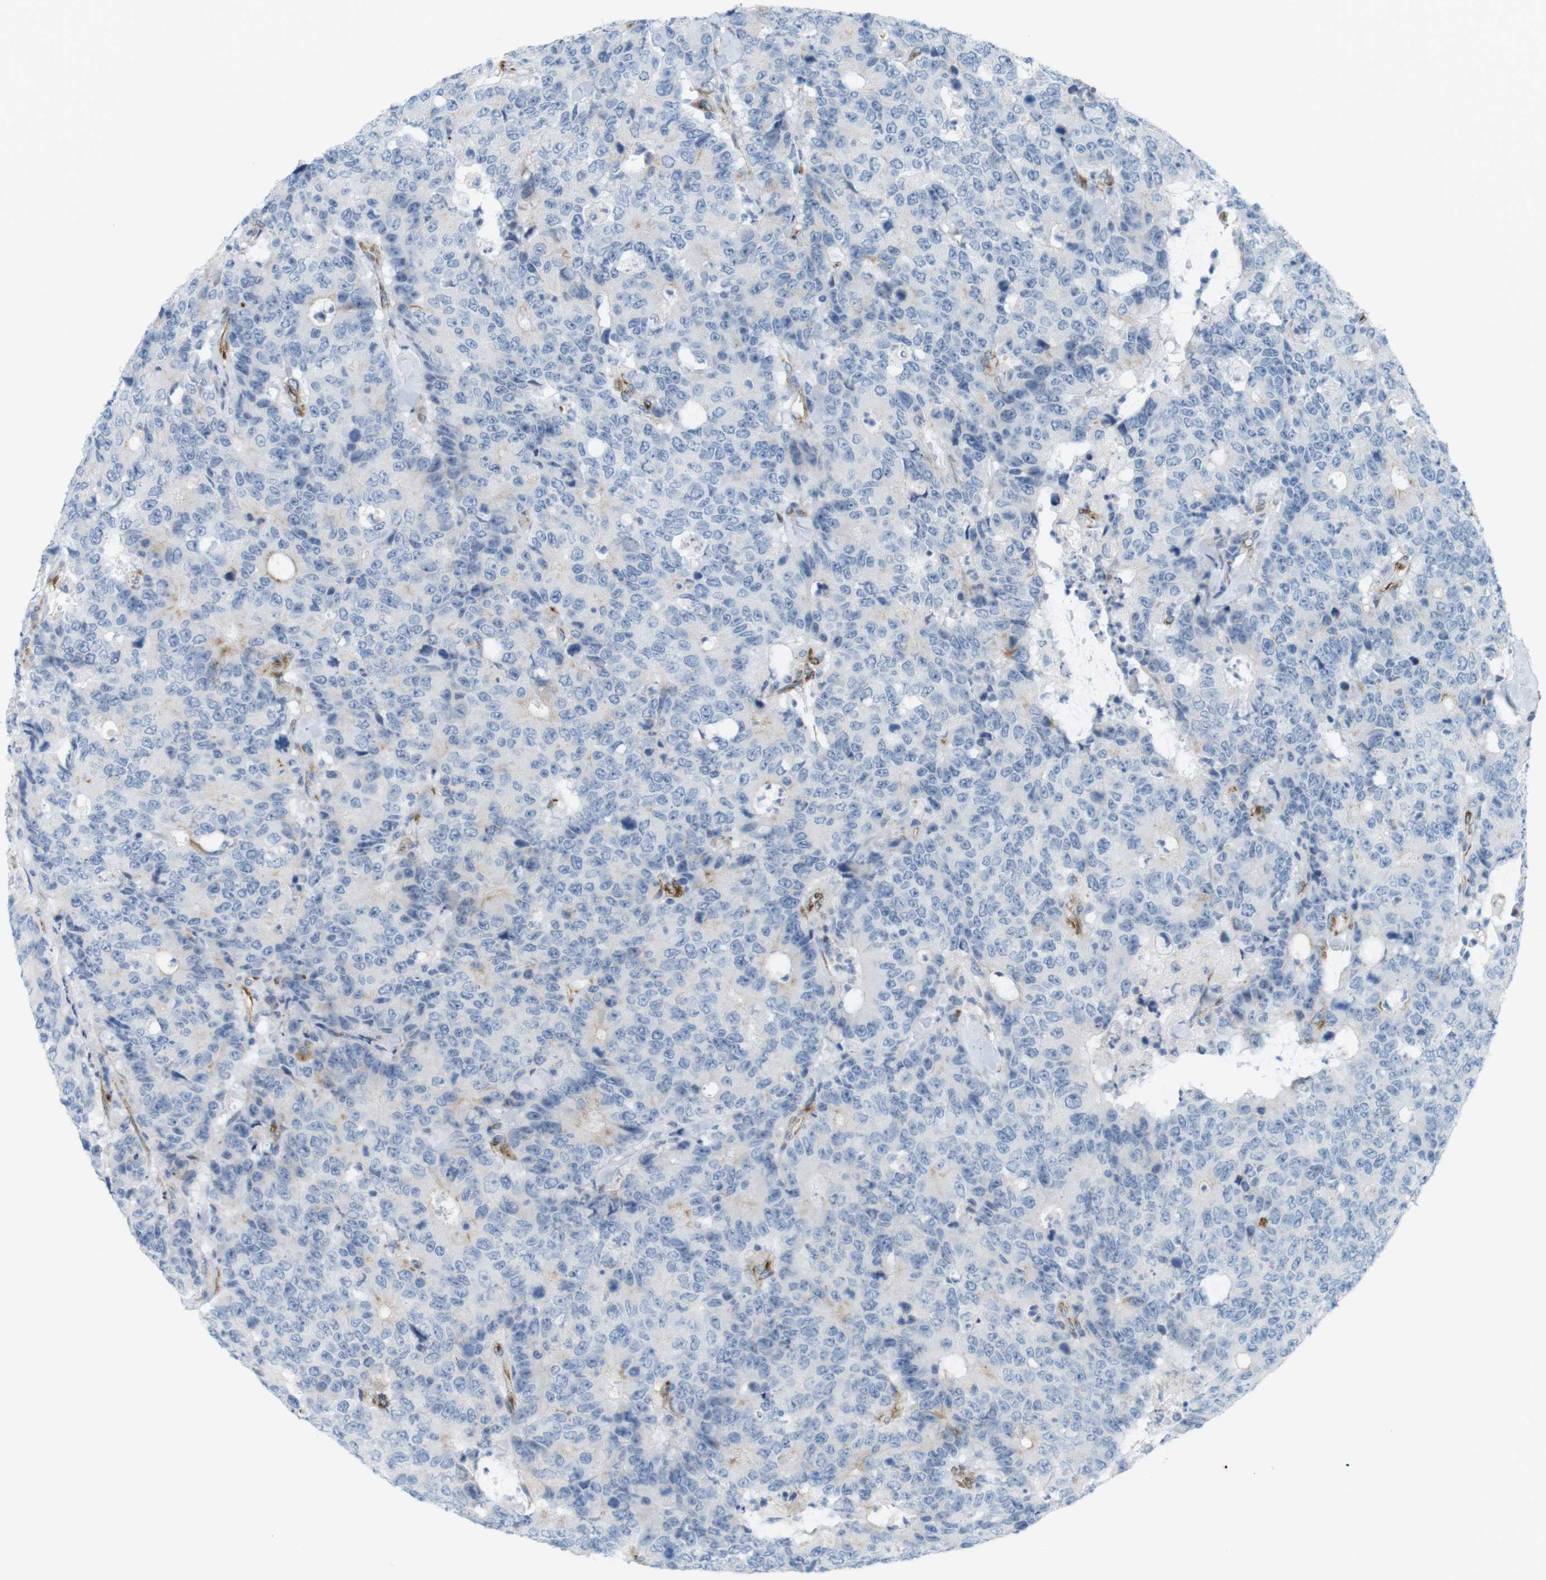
{"staining": {"intensity": "negative", "quantity": "none", "location": "none"}, "tissue": "colorectal cancer", "cell_type": "Tumor cells", "image_type": "cancer", "snomed": [{"axis": "morphology", "description": "Adenocarcinoma, NOS"}, {"axis": "topography", "description": "Colon"}], "caption": "The micrograph exhibits no staining of tumor cells in adenocarcinoma (colorectal). (DAB immunohistochemistry (IHC) visualized using brightfield microscopy, high magnification).", "gene": "MYH9", "patient": {"sex": "female", "age": 86}}